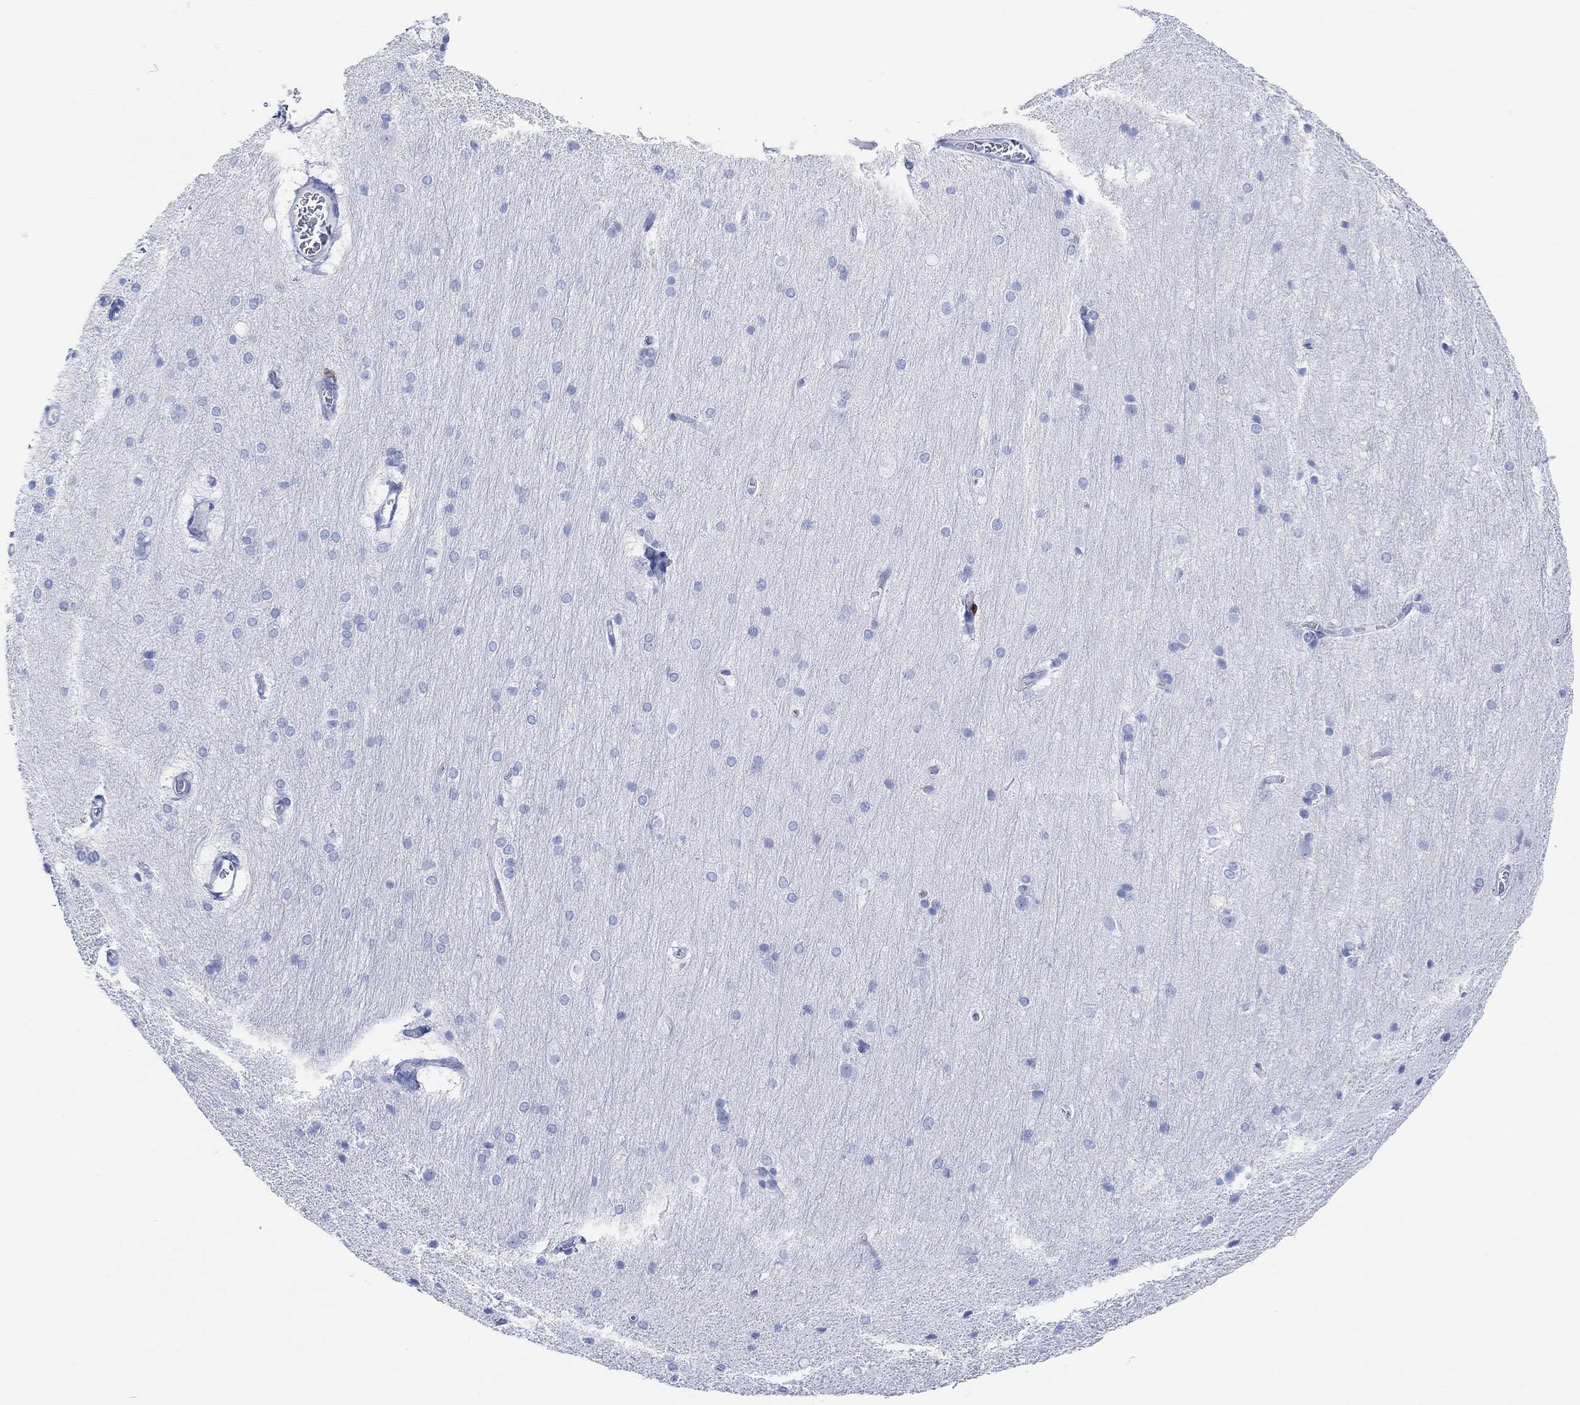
{"staining": {"intensity": "negative", "quantity": "none", "location": "none"}, "tissue": "hippocampus", "cell_type": "Glial cells", "image_type": "normal", "snomed": [{"axis": "morphology", "description": "Normal tissue, NOS"}, {"axis": "topography", "description": "Cerebral cortex"}, {"axis": "topography", "description": "Hippocampus"}], "caption": "This micrograph is of unremarkable hippocampus stained with immunohistochemistry to label a protein in brown with the nuclei are counter-stained blue. There is no positivity in glial cells.", "gene": "GPR65", "patient": {"sex": "female", "age": 19}}